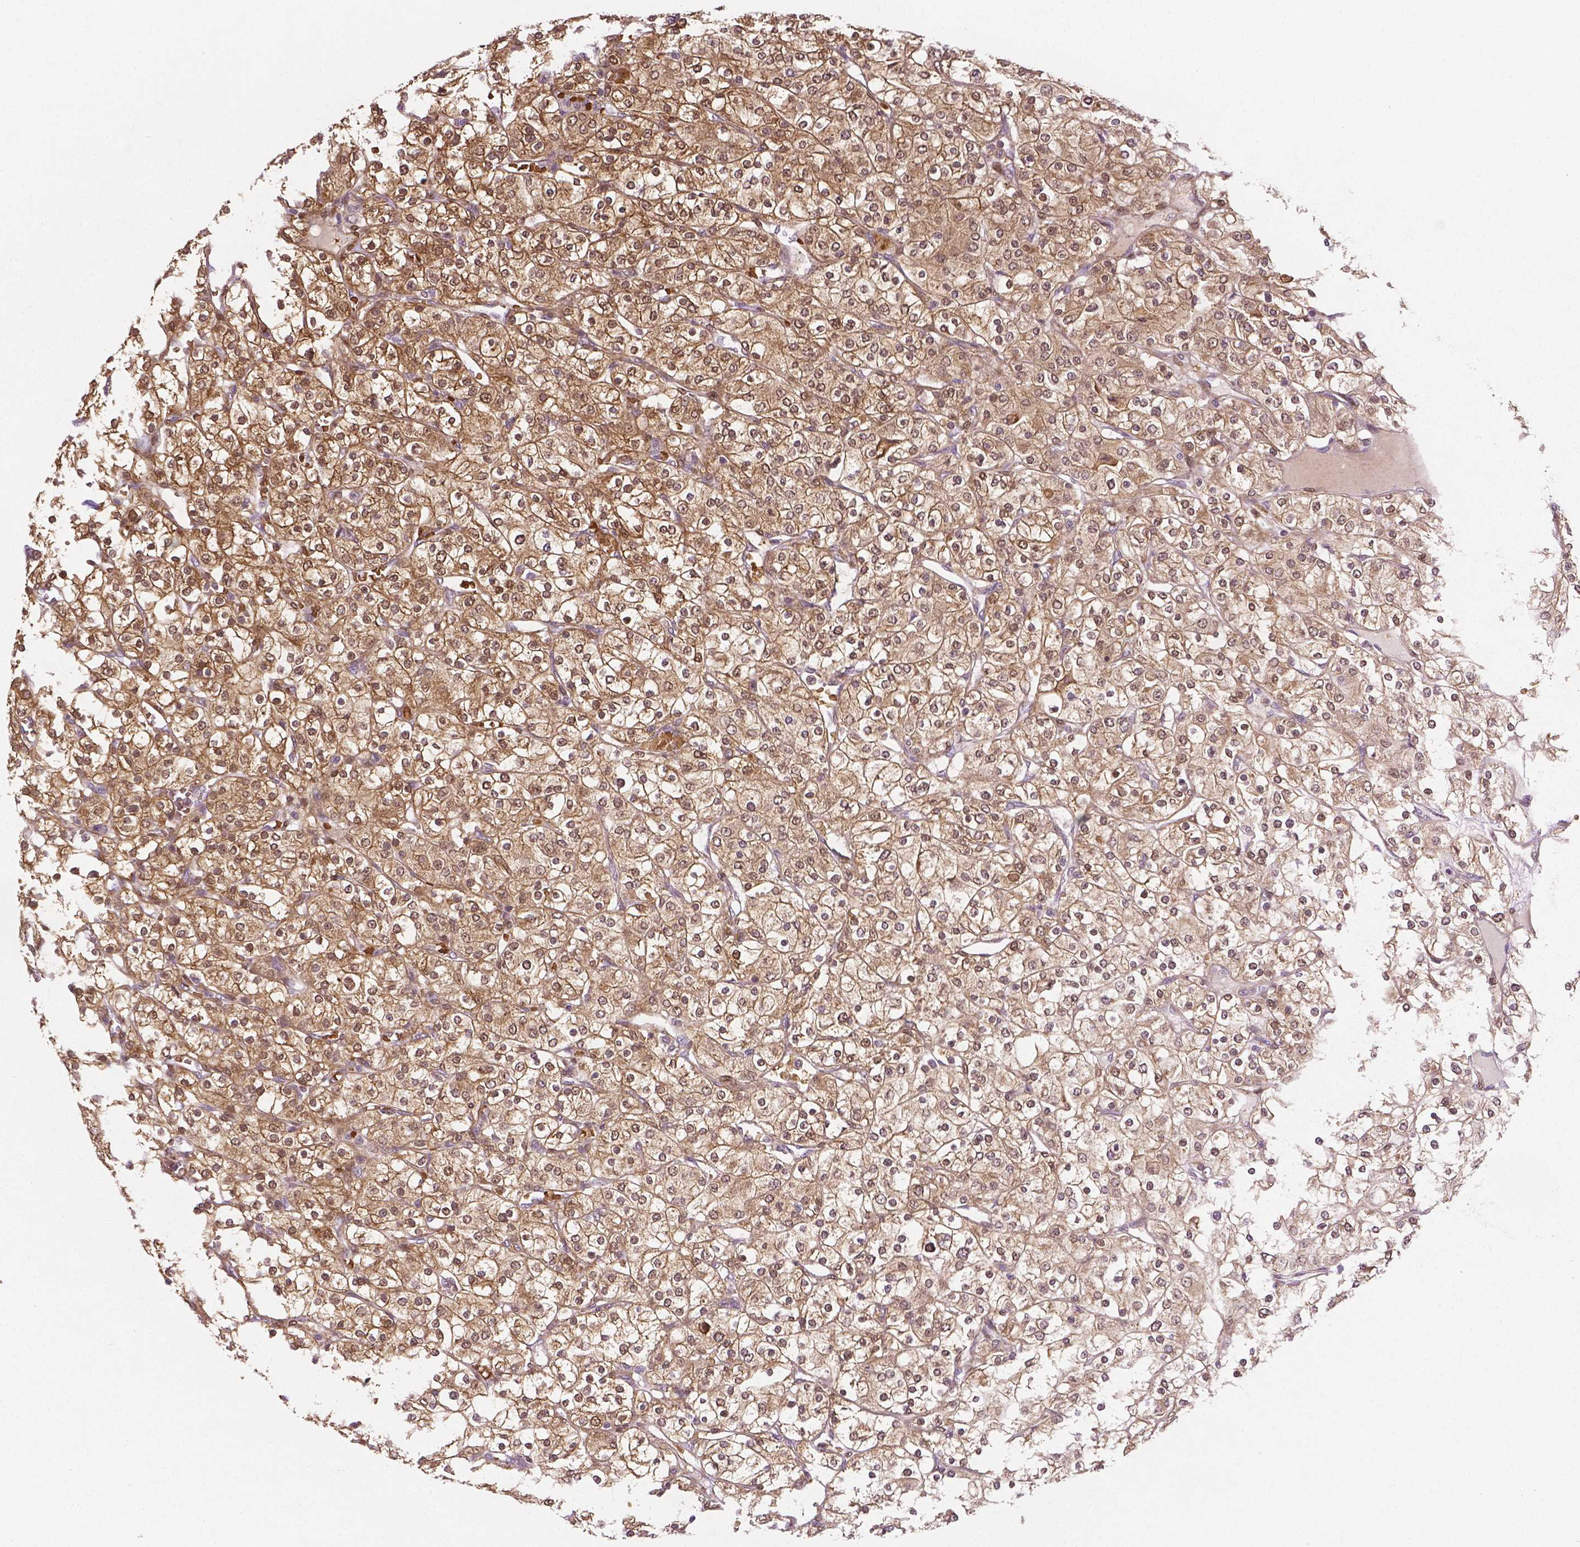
{"staining": {"intensity": "weak", "quantity": ">75%", "location": "cytoplasmic/membranous,nuclear"}, "tissue": "renal cancer", "cell_type": "Tumor cells", "image_type": "cancer", "snomed": [{"axis": "morphology", "description": "Adenocarcinoma, NOS"}, {"axis": "topography", "description": "Kidney"}], "caption": "Immunohistochemical staining of human renal adenocarcinoma demonstrates low levels of weak cytoplasmic/membranous and nuclear protein staining in about >75% of tumor cells. The protein is shown in brown color, while the nuclei are stained blue.", "gene": "YAP1", "patient": {"sex": "male", "age": 80}}